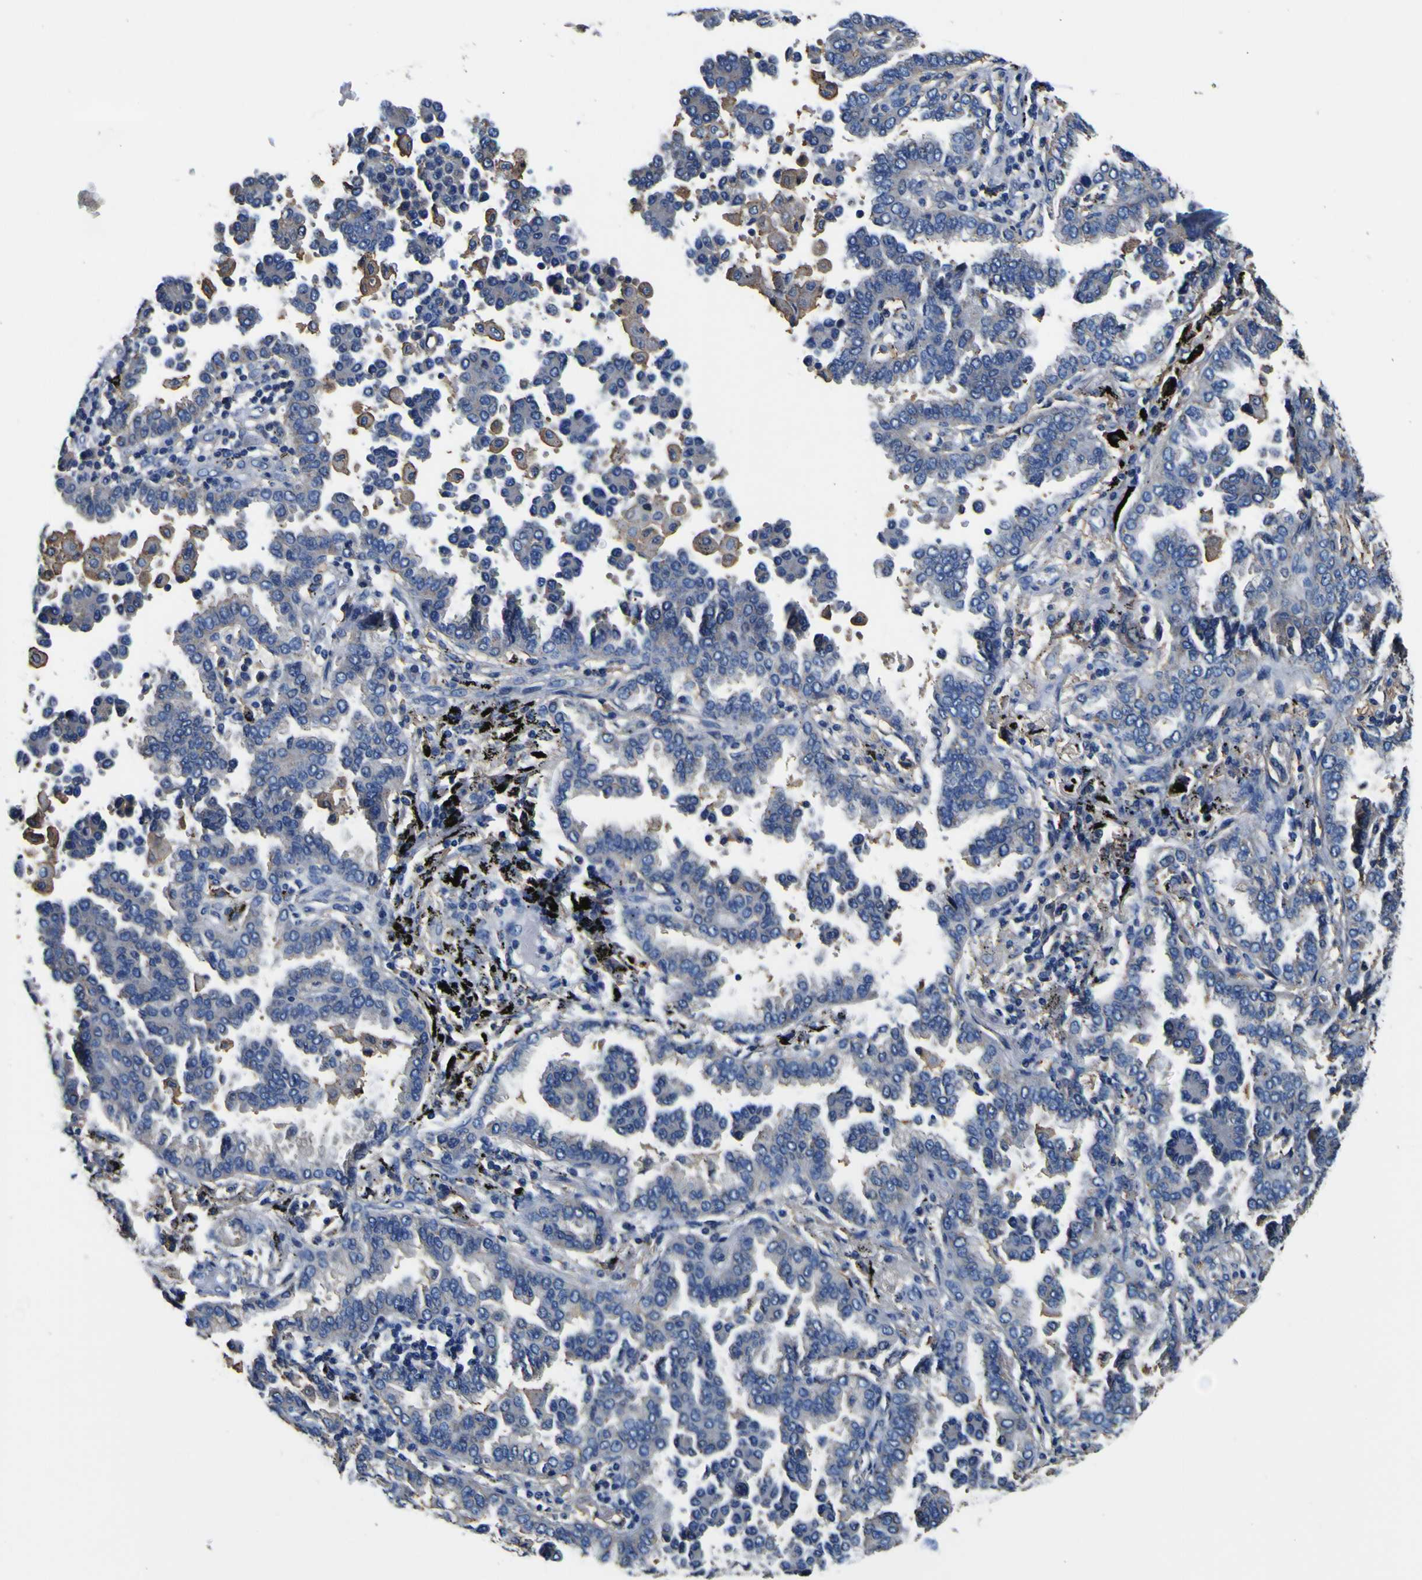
{"staining": {"intensity": "negative", "quantity": "none", "location": "none"}, "tissue": "lung cancer", "cell_type": "Tumor cells", "image_type": "cancer", "snomed": [{"axis": "morphology", "description": "Normal tissue, NOS"}, {"axis": "morphology", "description": "Adenocarcinoma, NOS"}, {"axis": "topography", "description": "Lung"}], "caption": "There is no significant staining in tumor cells of lung cancer.", "gene": "PXDN", "patient": {"sex": "male", "age": 59}}